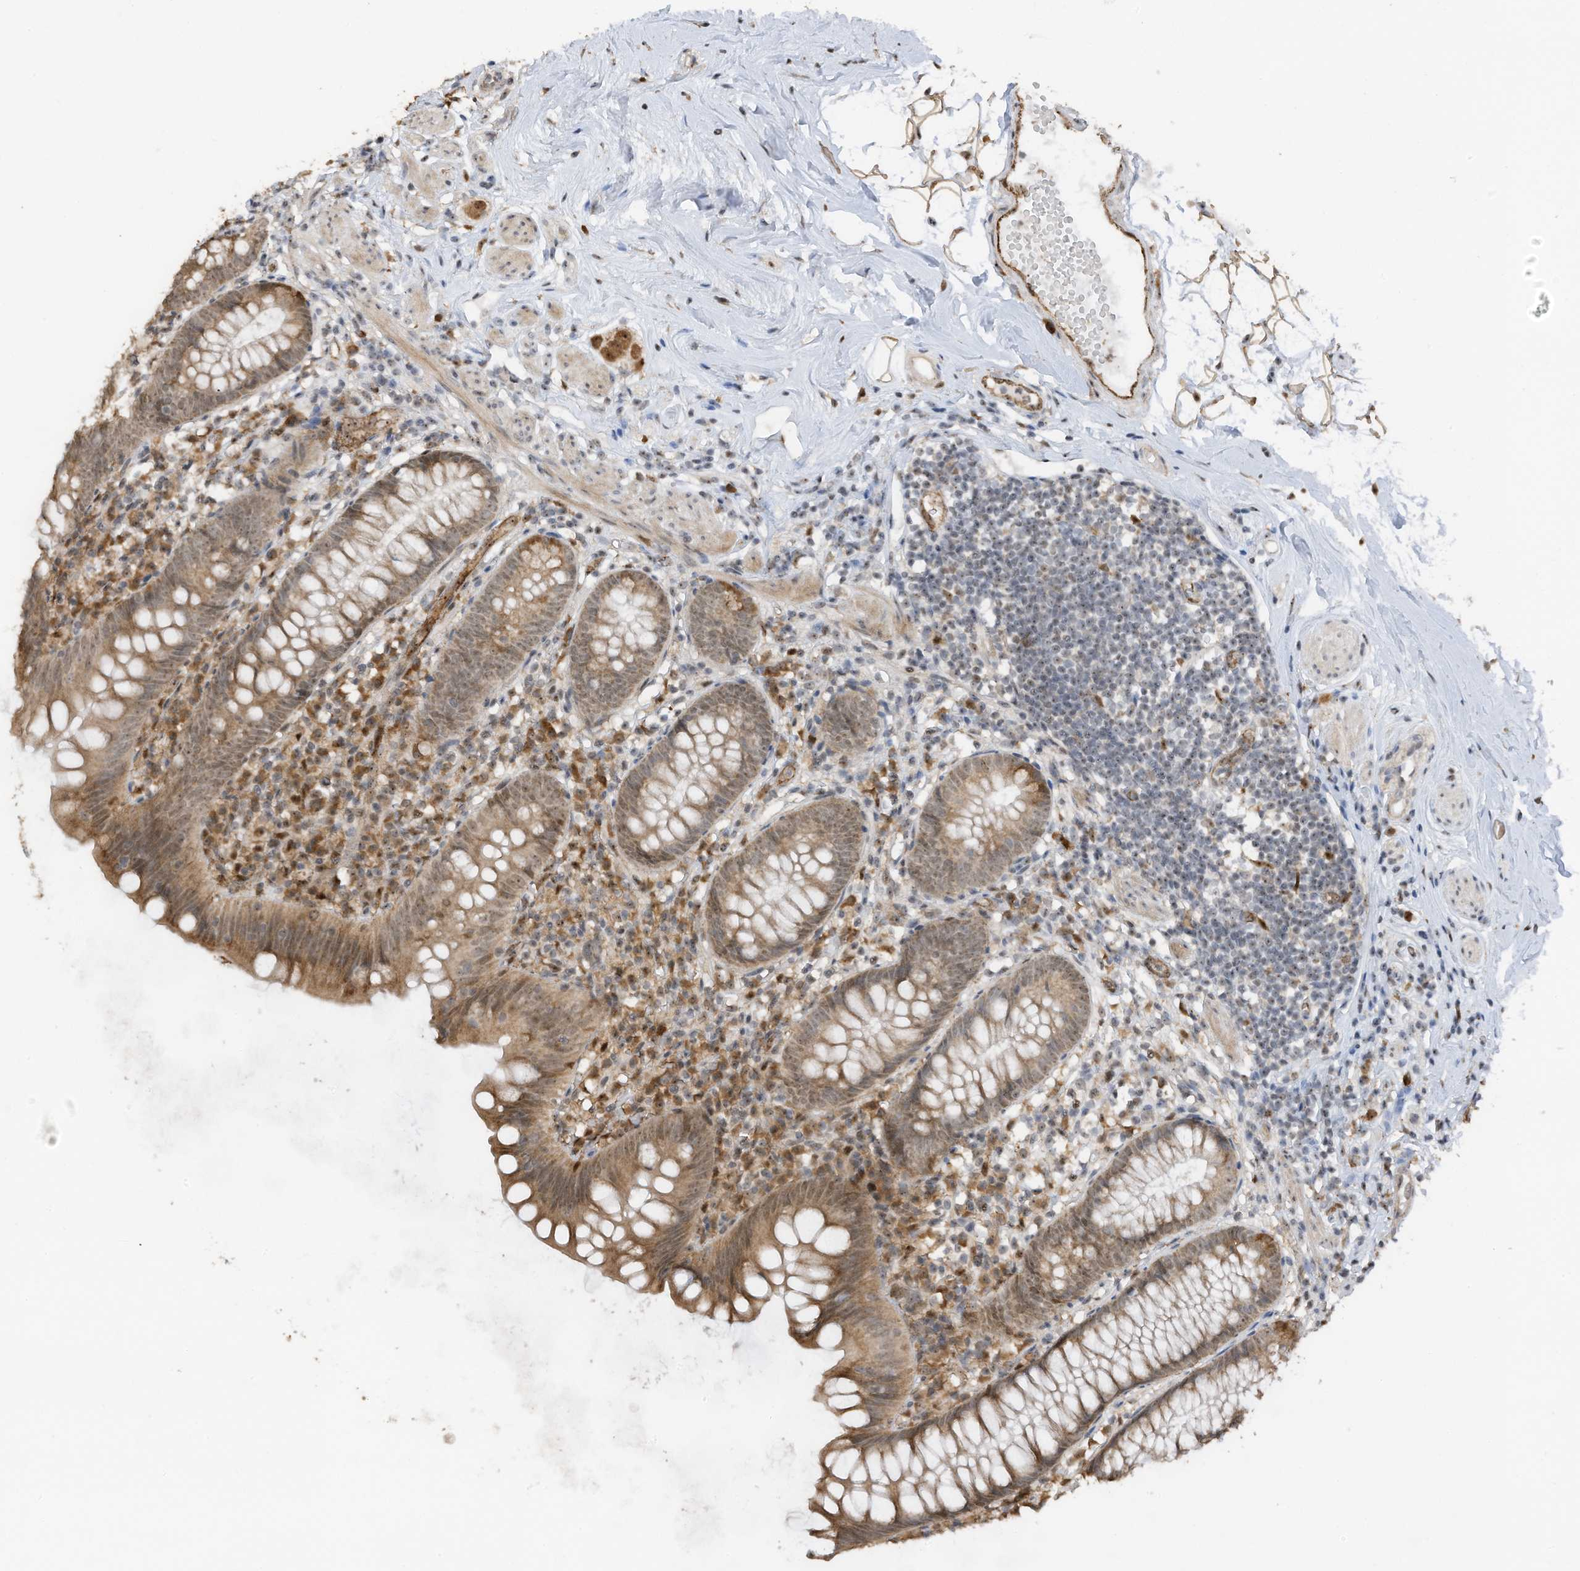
{"staining": {"intensity": "moderate", "quantity": ">75%", "location": "cytoplasmic/membranous"}, "tissue": "appendix", "cell_type": "Glandular cells", "image_type": "normal", "snomed": [{"axis": "morphology", "description": "Normal tissue, NOS"}, {"axis": "topography", "description": "Appendix"}], "caption": "Protein expression analysis of unremarkable appendix reveals moderate cytoplasmic/membranous expression in approximately >75% of glandular cells. (brown staining indicates protein expression, while blue staining denotes nuclei).", "gene": "ERLEC1", "patient": {"sex": "female", "age": 62}}